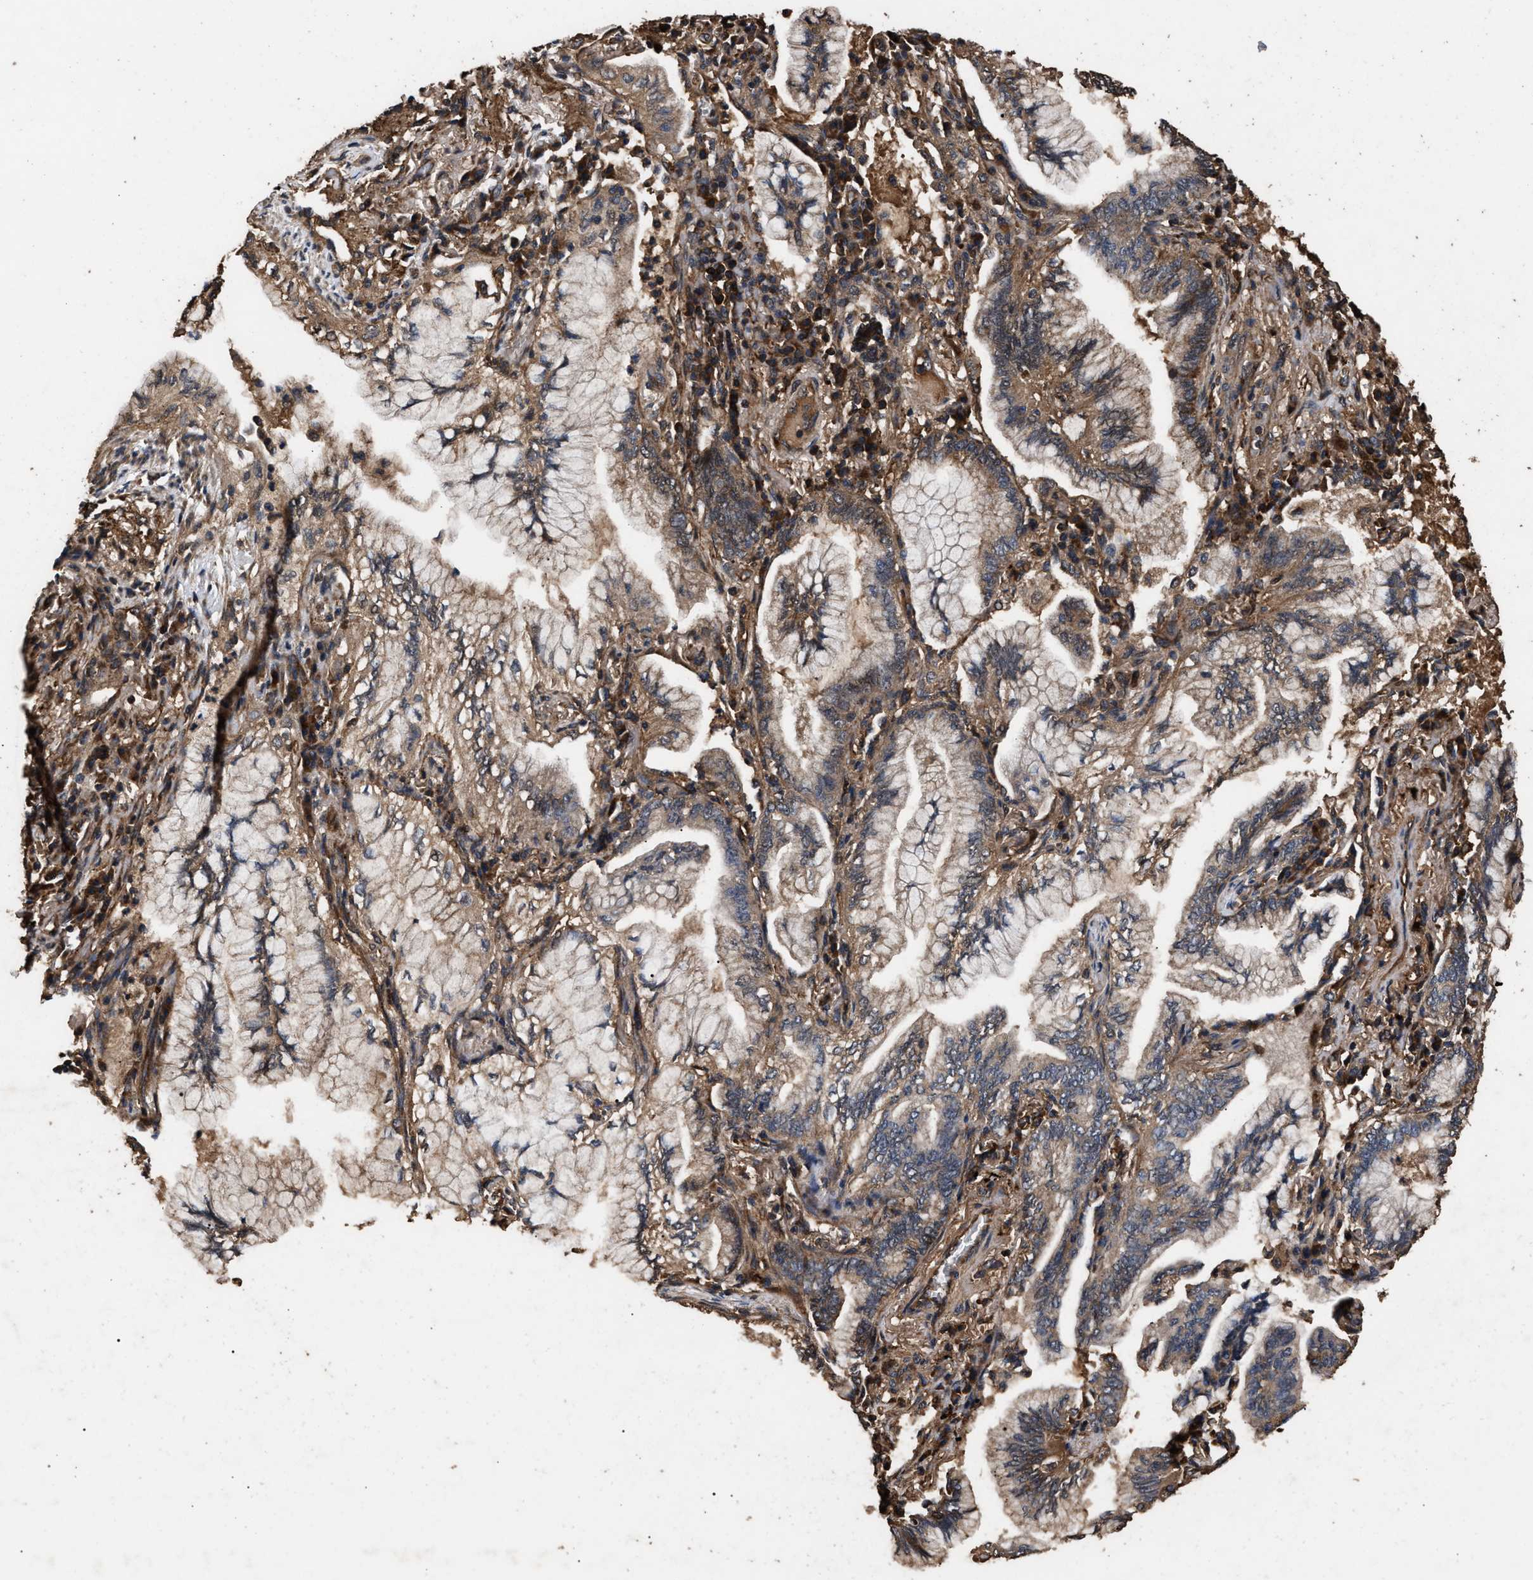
{"staining": {"intensity": "moderate", "quantity": ">75%", "location": "cytoplasmic/membranous"}, "tissue": "lung cancer", "cell_type": "Tumor cells", "image_type": "cancer", "snomed": [{"axis": "morphology", "description": "Adenocarcinoma, NOS"}, {"axis": "topography", "description": "Lung"}], "caption": "There is medium levels of moderate cytoplasmic/membranous expression in tumor cells of lung cancer, as demonstrated by immunohistochemical staining (brown color).", "gene": "KYAT1", "patient": {"sex": "female", "age": 70}}